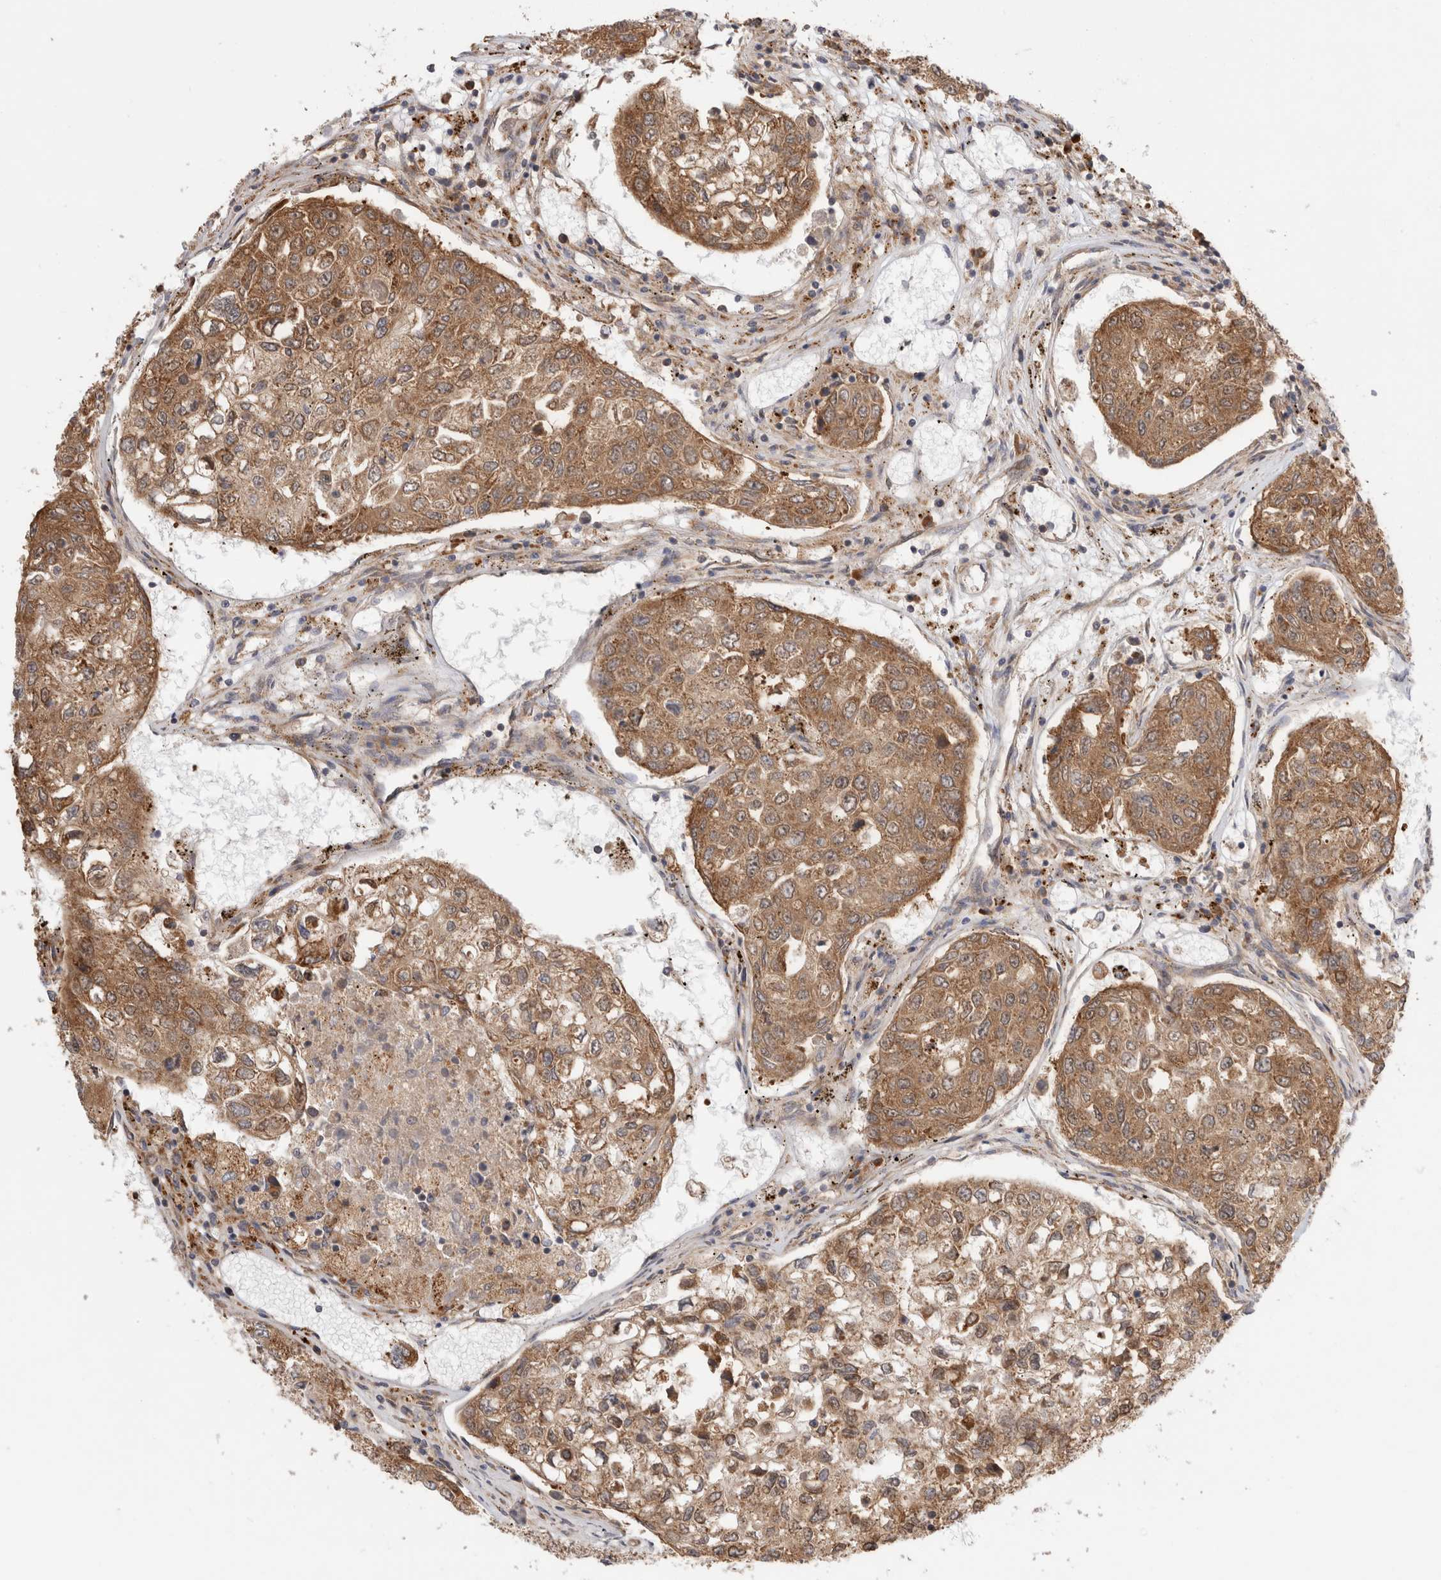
{"staining": {"intensity": "moderate", "quantity": ">75%", "location": "cytoplasmic/membranous"}, "tissue": "urothelial cancer", "cell_type": "Tumor cells", "image_type": "cancer", "snomed": [{"axis": "morphology", "description": "Urothelial carcinoma, High grade"}, {"axis": "topography", "description": "Lymph node"}, {"axis": "topography", "description": "Urinary bladder"}], "caption": "A histopathology image of human urothelial cancer stained for a protein exhibits moderate cytoplasmic/membranous brown staining in tumor cells. The protein is stained brown, and the nuclei are stained in blue (DAB (3,3'-diaminobenzidine) IHC with brightfield microscopy, high magnification).", "gene": "ACTL9", "patient": {"sex": "male", "age": 51}}